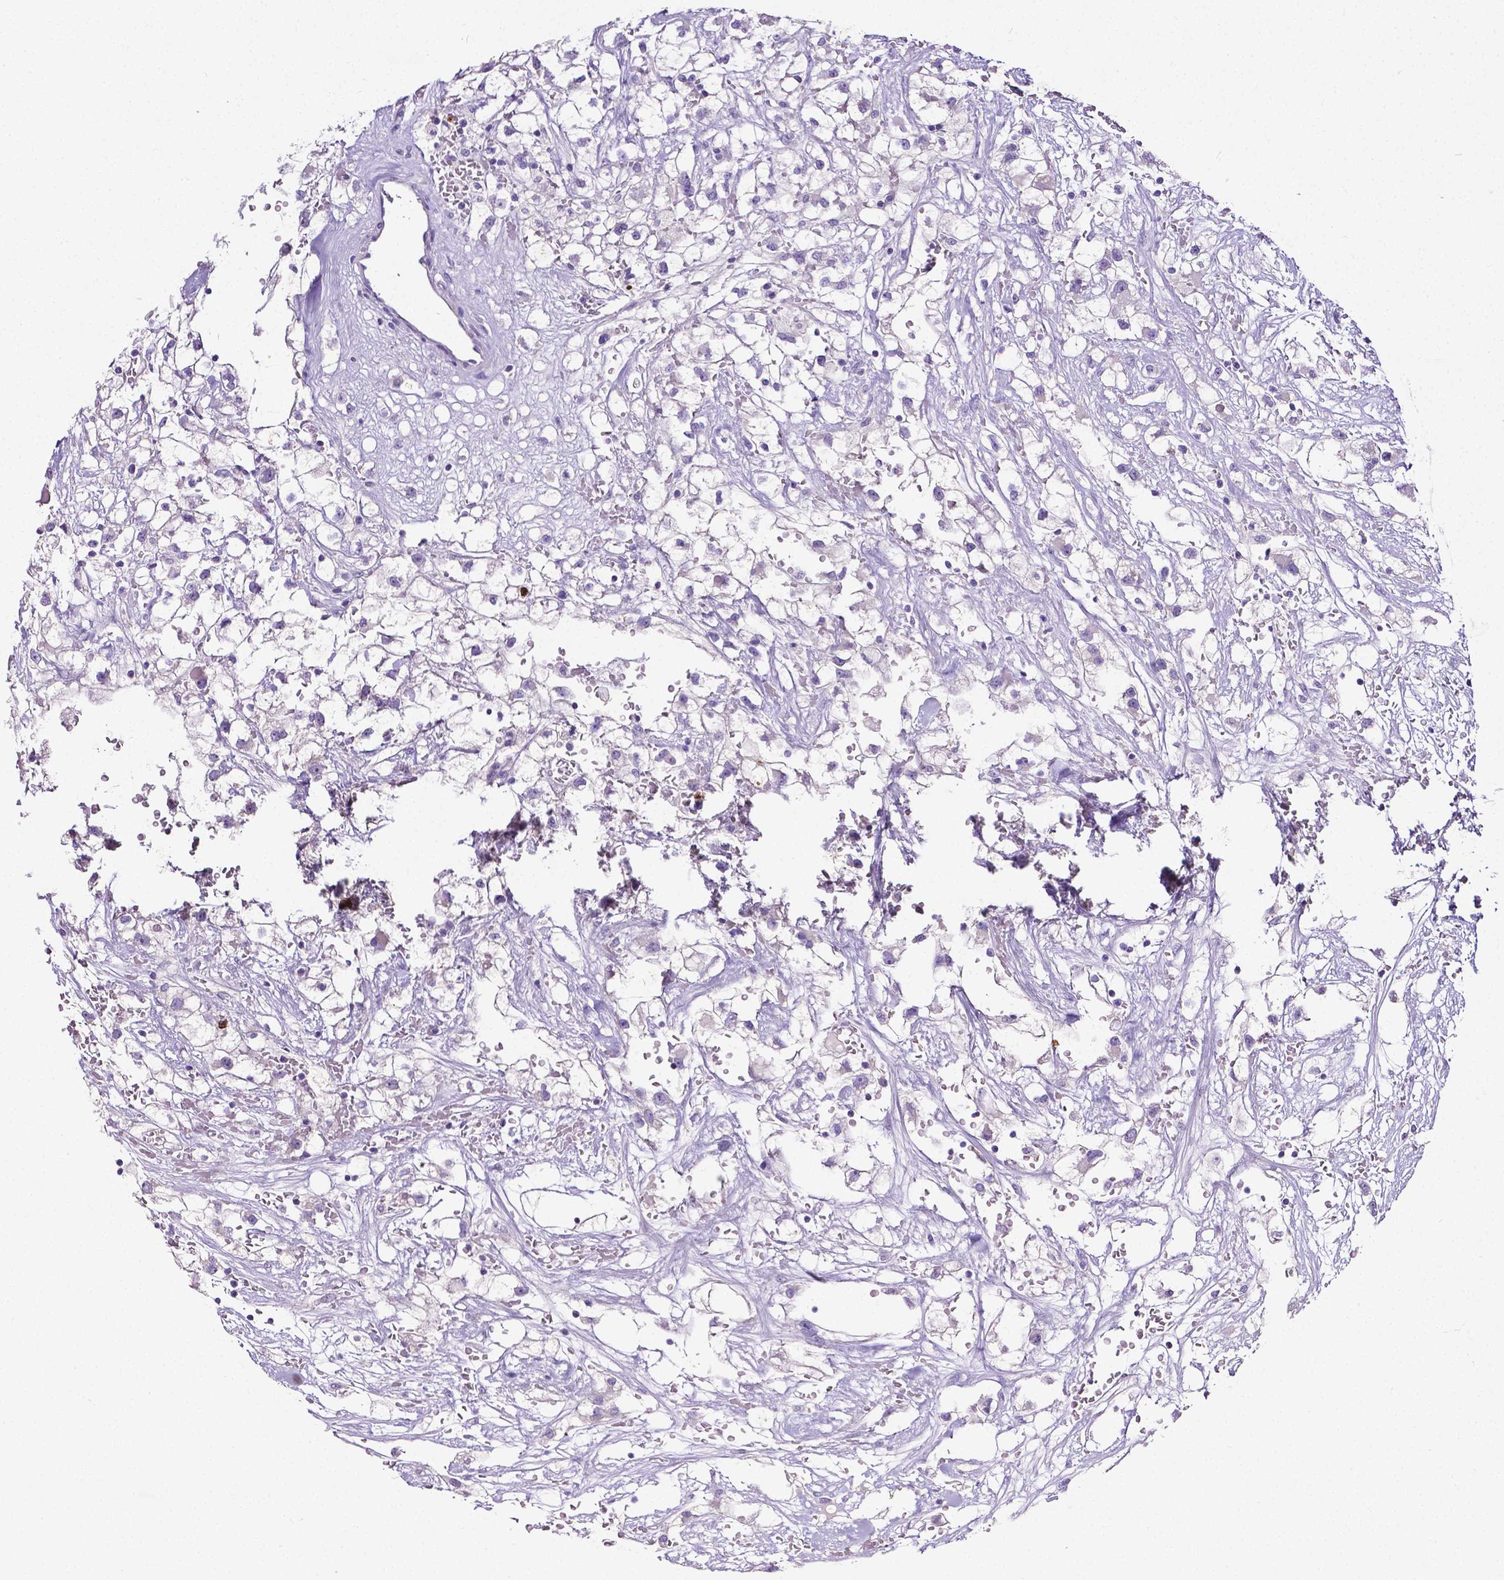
{"staining": {"intensity": "negative", "quantity": "none", "location": "none"}, "tissue": "renal cancer", "cell_type": "Tumor cells", "image_type": "cancer", "snomed": [{"axis": "morphology", "description": "Adenocarcinoma, NOS"}, {"axis": "topography", "description": "Kidney"}], "caption": "Immunohistochemical staining of renal adenocarcinoma demonstrates no significant expression in tumor cells.", "gene": "MMP9", "patient": {"sex": "male", "age": 59}}